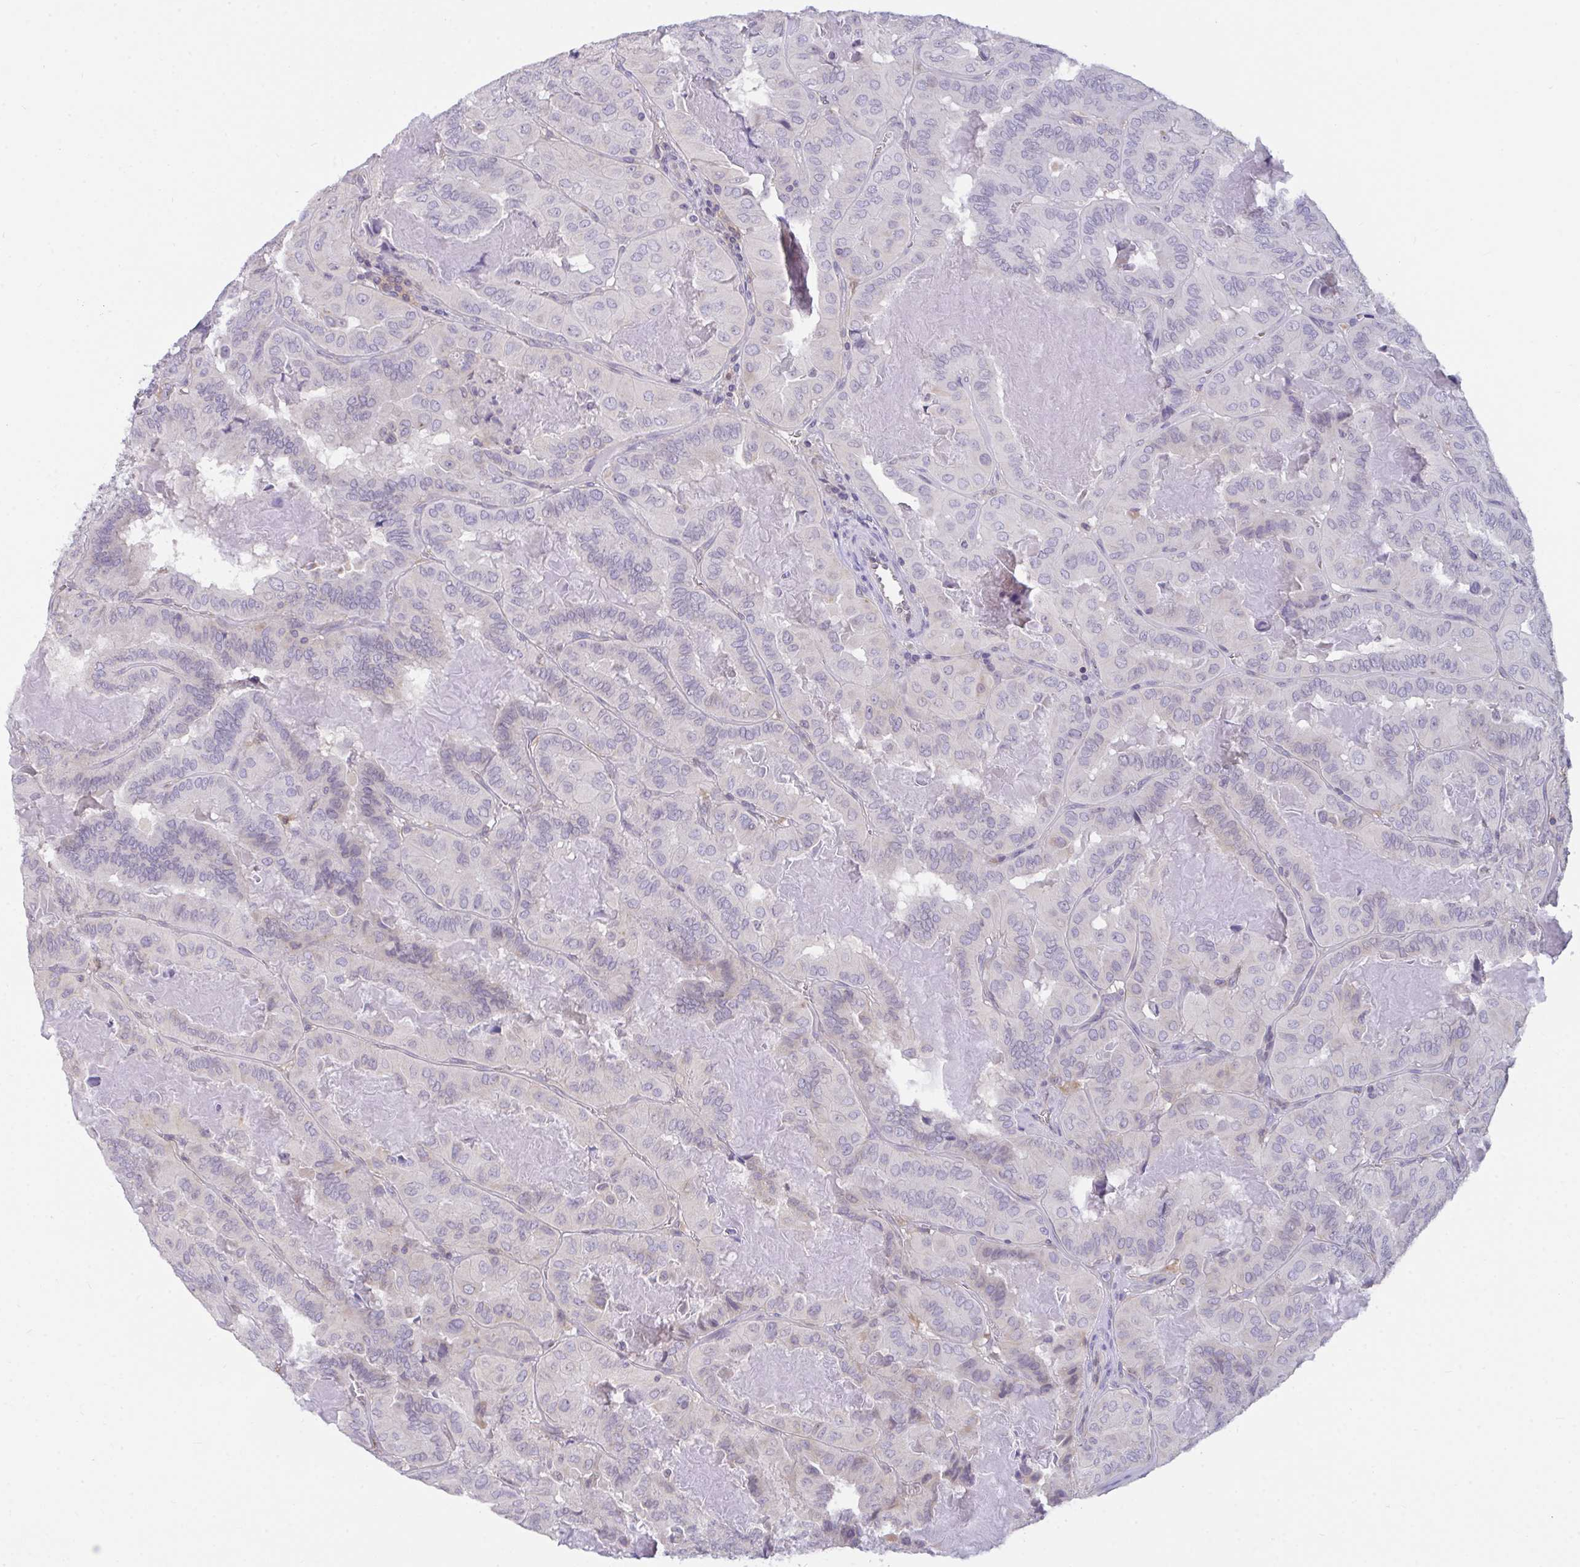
{"staining": {"intensity": "negative", "quantity": "none", "location": "none"}, "tissue": "thyroid cancer", "cell_type": "Tumor cells", "image_type": "cancer", "snomed": [{"axis": "morphology", "description": "Papillary adenocarcinoma, NOS"}, {"axis": "topography", "description": "Thyroid gland"}], "caption": "The histopathology image demonstrates no staining of tumor cells in thyroid cancer.", "gene": "SEMA6B", "patient": {"sex": "female", "age": 46}}